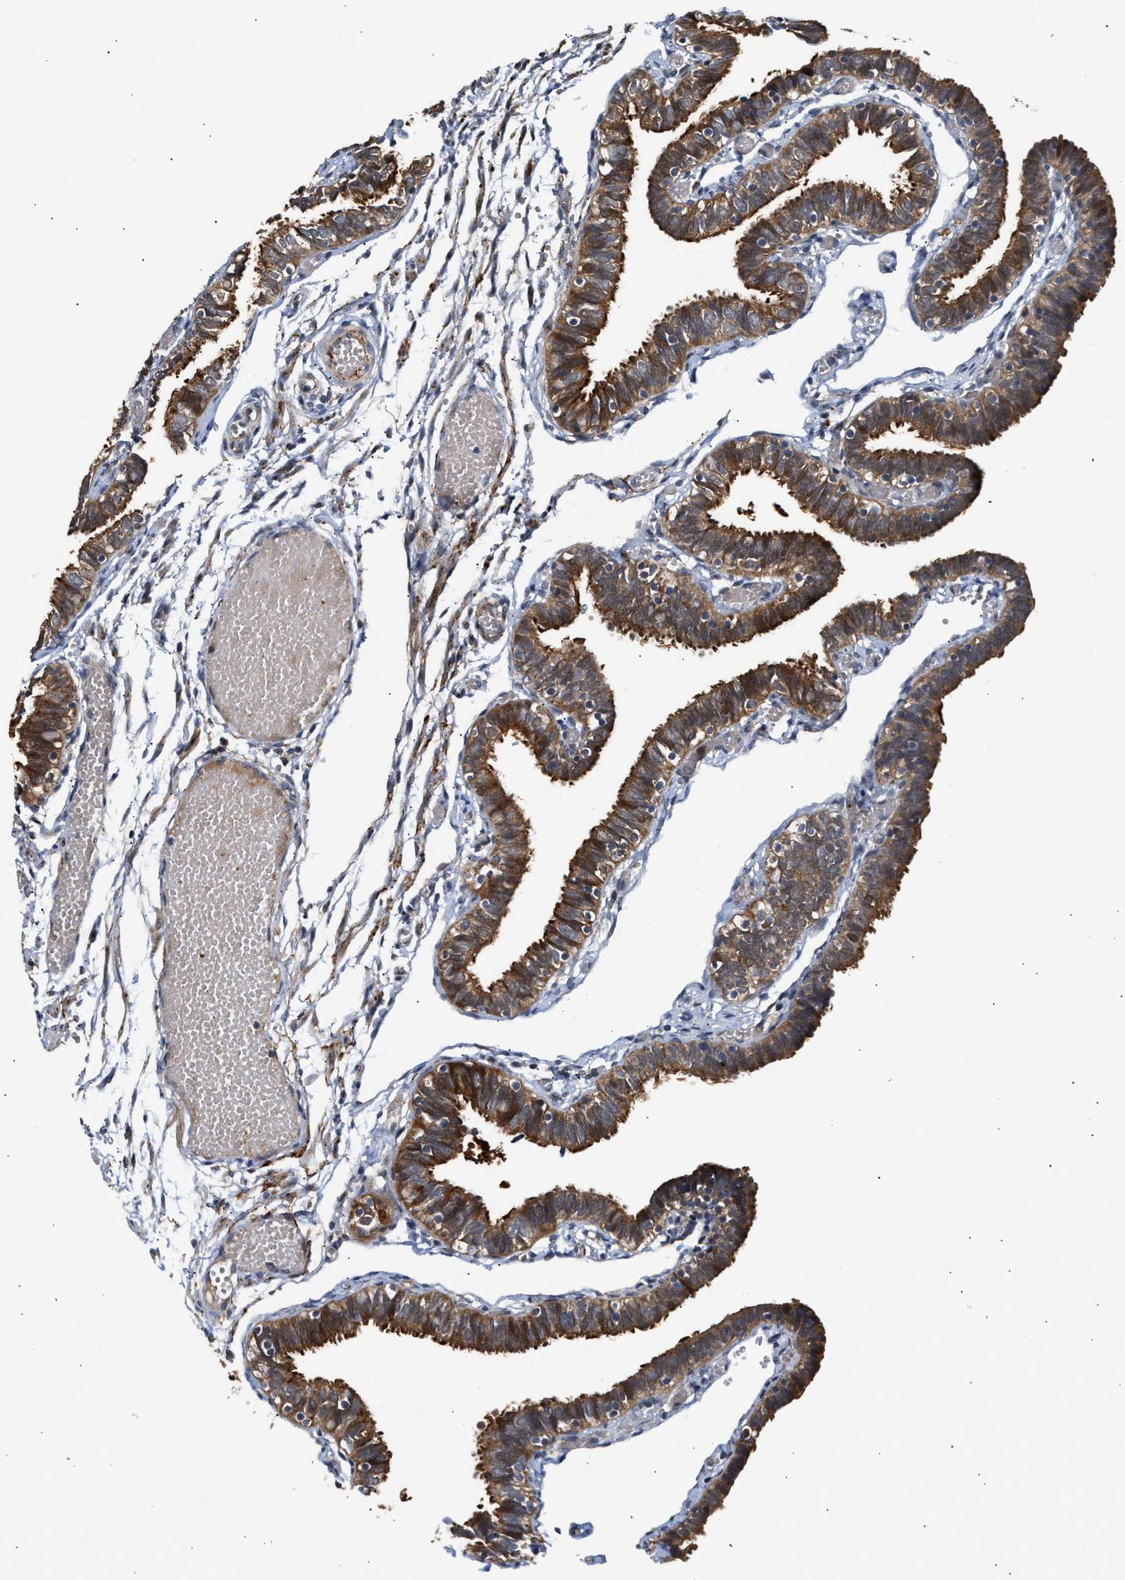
{"staining": {"intensity": "strong", "quantity": ">75%", "location": "cytoplasmic/membranous"}, "tissue": "fallopian tube", "cell_type": "Glandular cells", "image_type": "normal", "snomed": [{"axis": "morphology", "description": "Normal tissue, NOS"}, {"axis": "topography", "description": "Fallopian tube"}], "caption": "A photomicrograph showing strong cytoplasmic/membranous expression in about >75% of glandular cells in unremarkable fallopian tube, as visualized by brown immunohistochemical staining.", "gene": "EXTL2", "patient": {"sex": "female", "age": 46}}